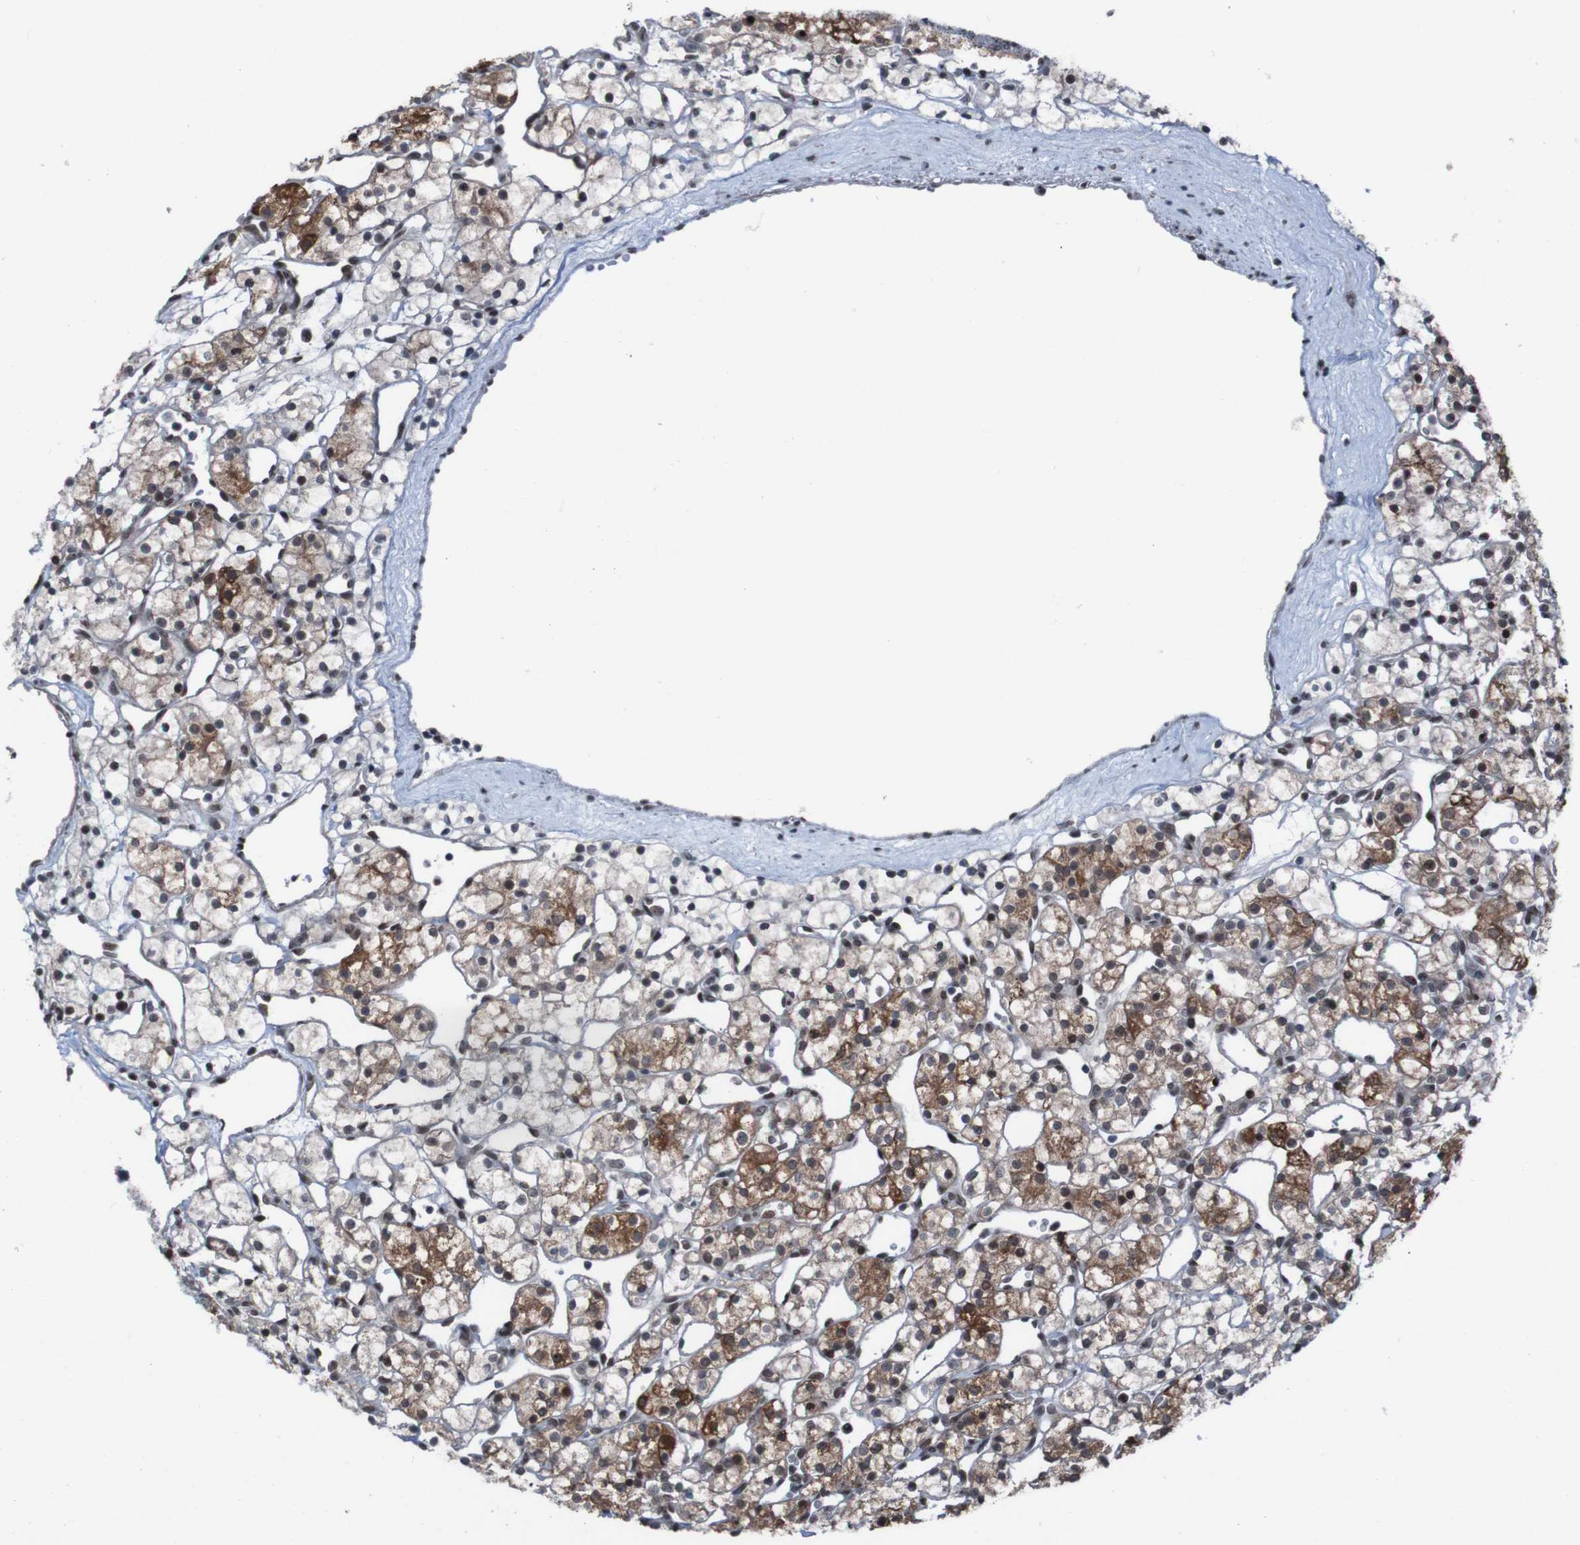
{"staining": {"intensity": "strong", "quantity": ">75%", "location": "cytoplasmic/membranous,nuclear"}, "tissue": "renal cancer", "cell_type": "Tumor cells", "image_type": "cancer", "snomed": [{"axis": "morphology", "description": "Adenocarcinoma, NOS"}, {"axis": "topography", "description": "Kidney"}], "caption": "This micrograph shows renal adenocarcinoma stained with immunohistochemistry to label a protein in brown. The cytoplasmic/membranous and nuclear of tumor cells show strong positivity for the protein. Nuclei are counter-stained blue.", "gene": "PHF2", "patient": {"sex": "female", "age": 60}}